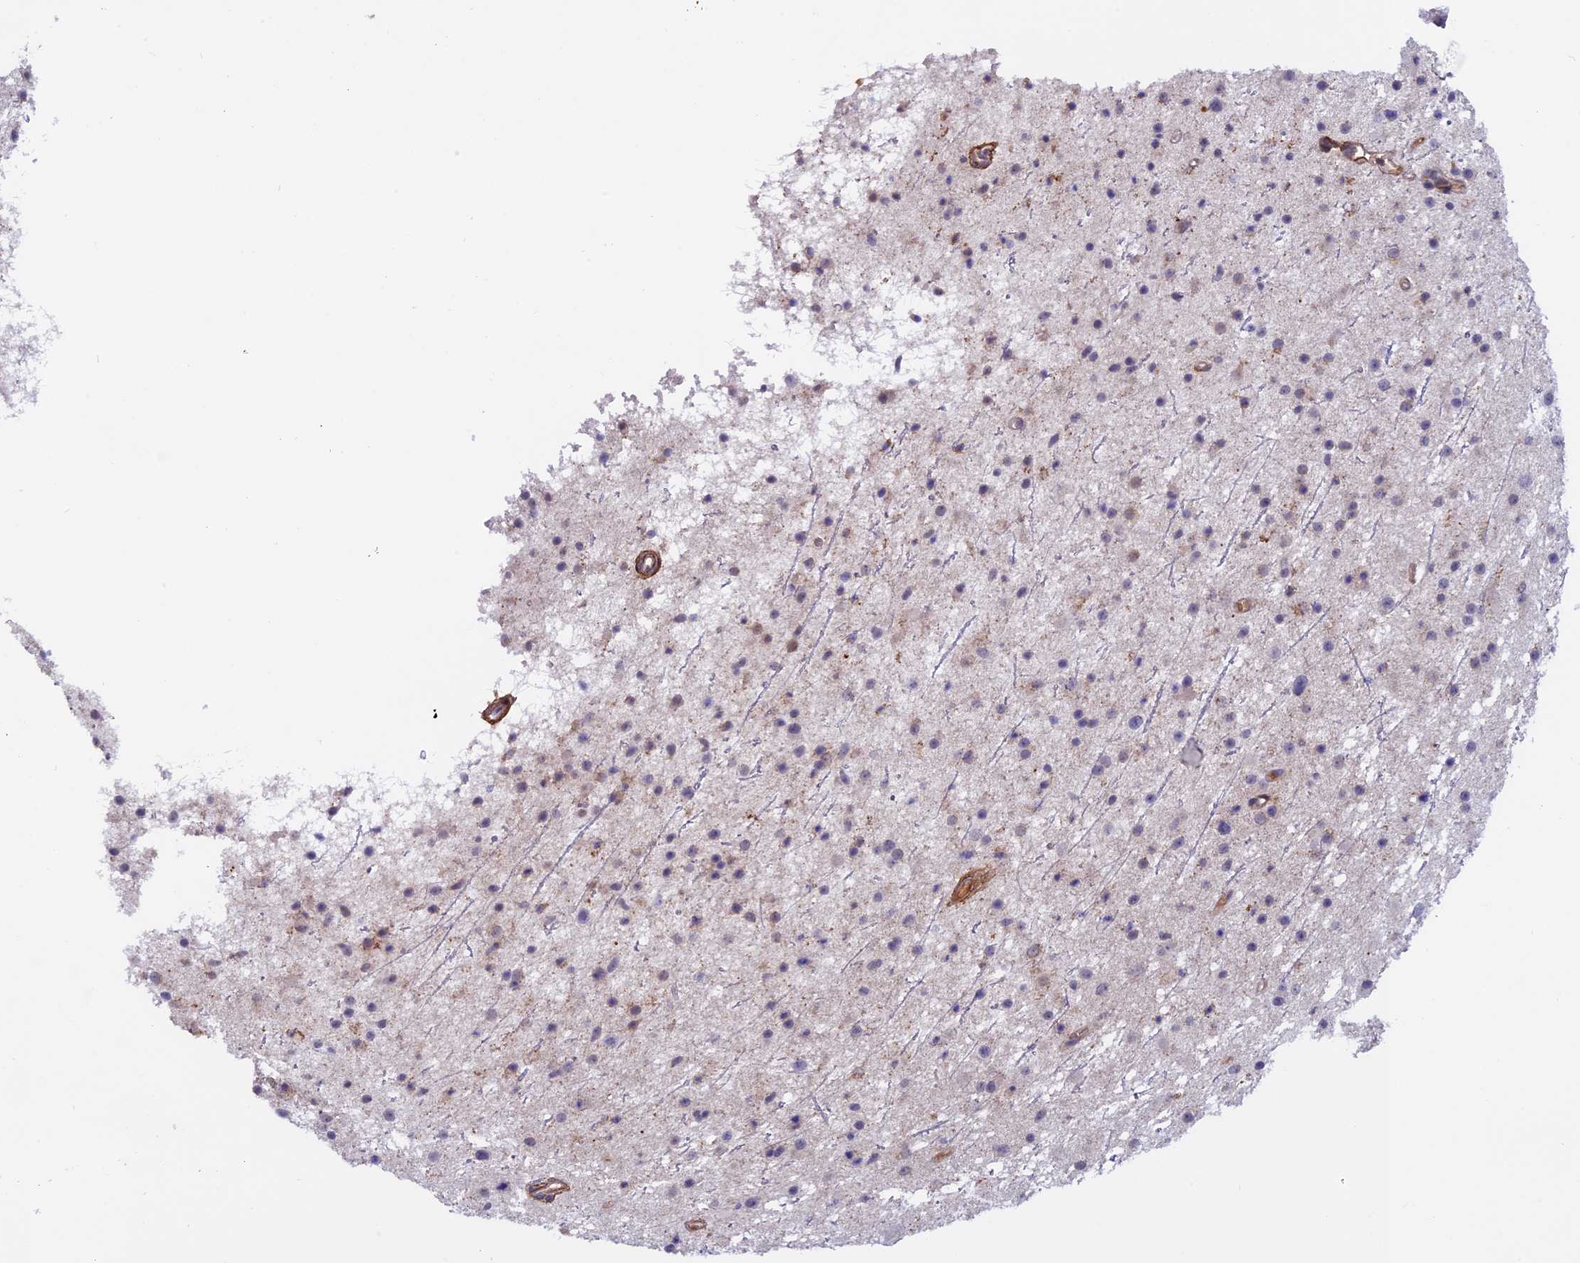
{"staining": {"intensity": "negative", "quantity": "none", "location": "none"}, "tissue": "glioma", "cell_type": "Tumor cells", "image_type": "cancer", "snomed": [{"axis": "morphology", "description": "Glioma, malignant, Low grade"}, {"axis": "topography", "description": "Cerebral cortex"}], "caption": "Immunohistochemistry histopathology image of neoplastic tissue: human glioma stained with DAB (3,3'-diaminobenzidine) exhibits no significant protein expression in tumor cells. (DAB (3,3'-diaminobenzidine) IHC, high magnification).", "gene": "COL4A3", "patient": {"sex": "female", "age": 39}}